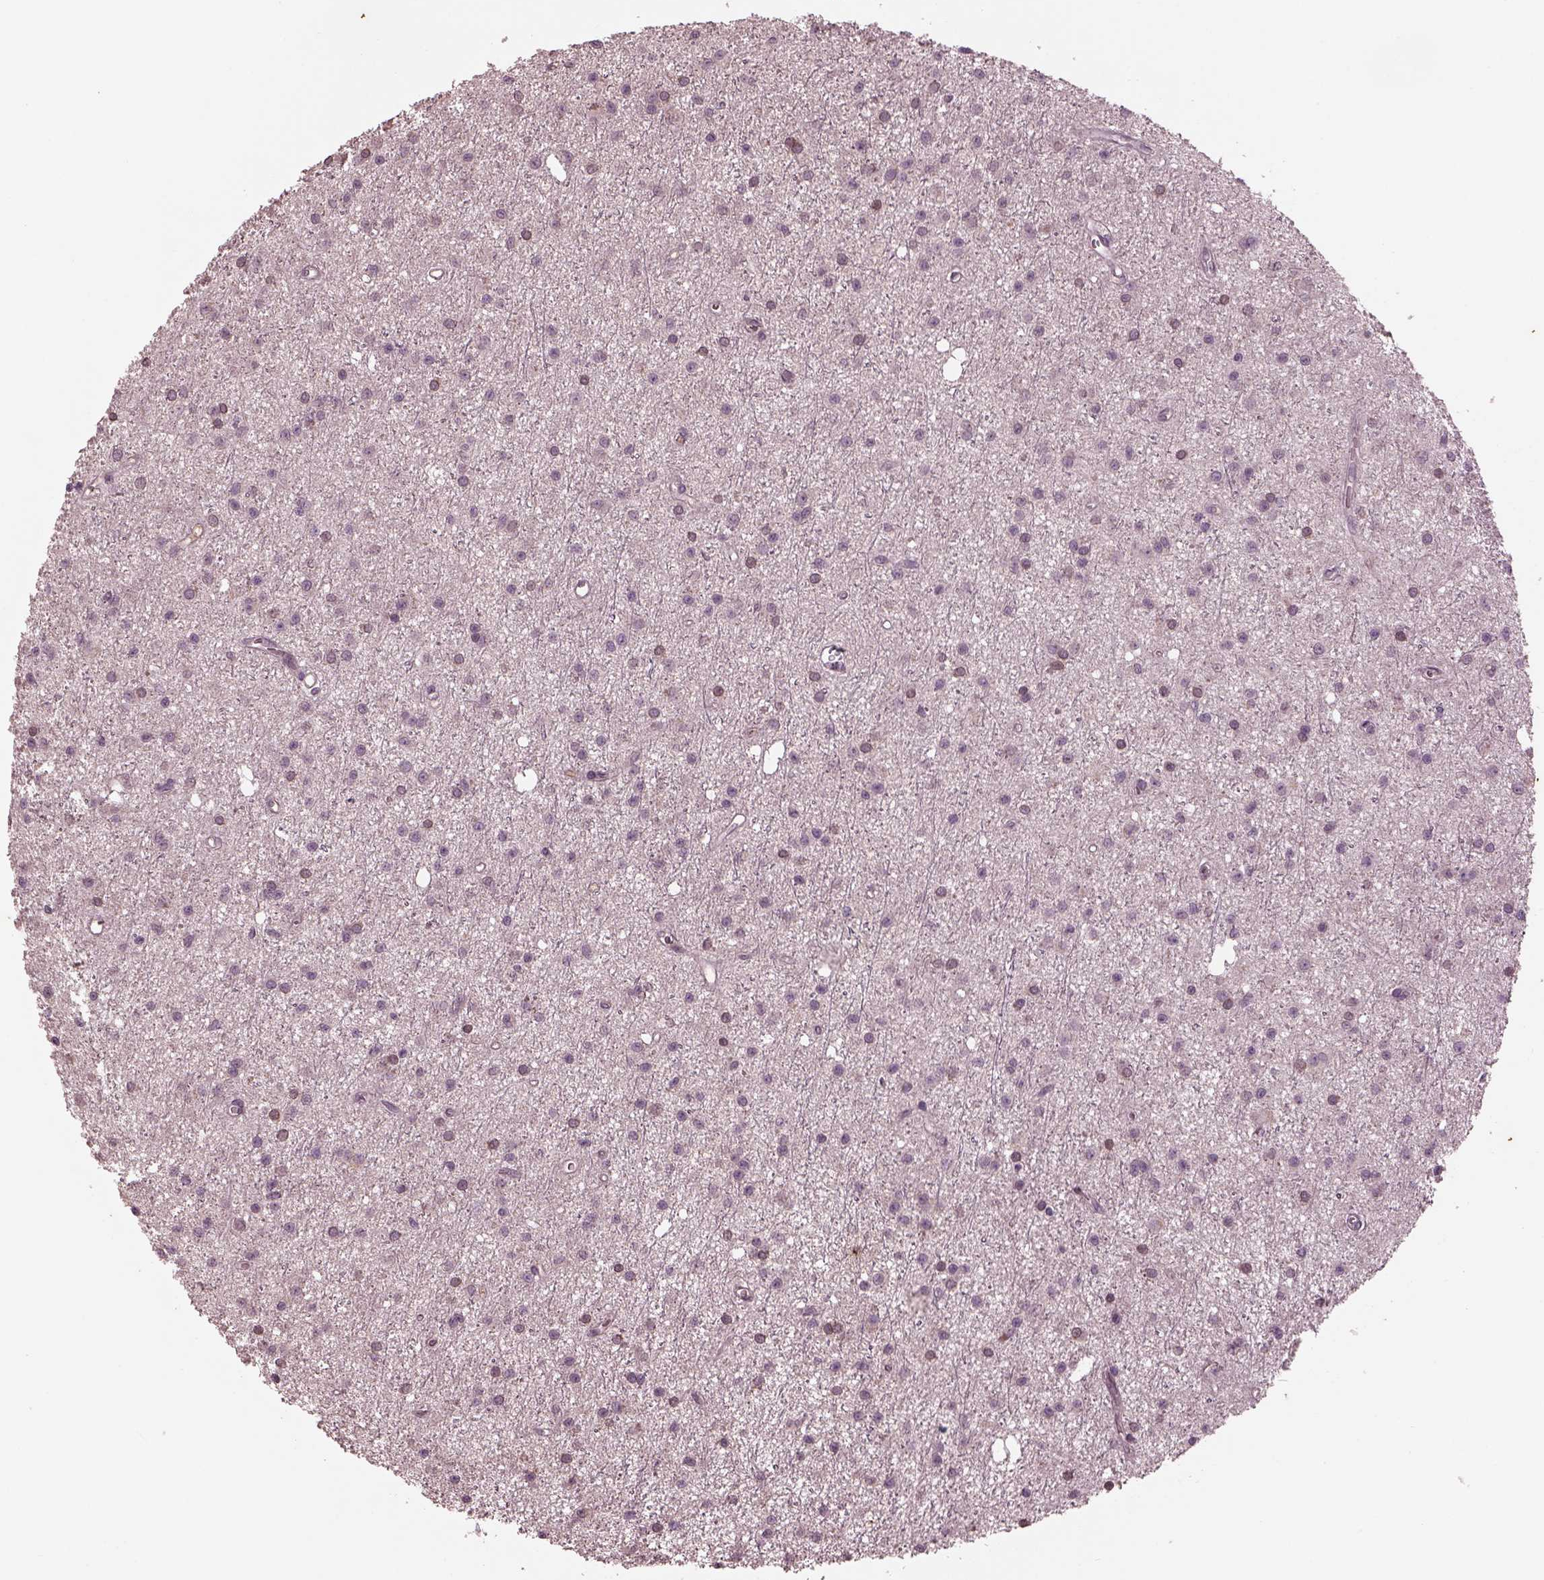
{"staining": {"intensity": "negative", "quantity": "none", "location": "none"}, "tissue": "glioma", "cell_type": "Tumor cells", "image_type": "cancer", "snomed": [{"axis": "morphology", "description": "Glioma, malignant, Low grade"}, {"axis": "topography", "description": "Brain"}], "caption": "Immunohistochemistry (IHC) photomicrograph of human low-grade glioma (malignant) stained for a protein (brown), which demonstrates no expression in tumor cells.", "gene": "PTX4", "patient": {"sex": "male", "age": 27}}